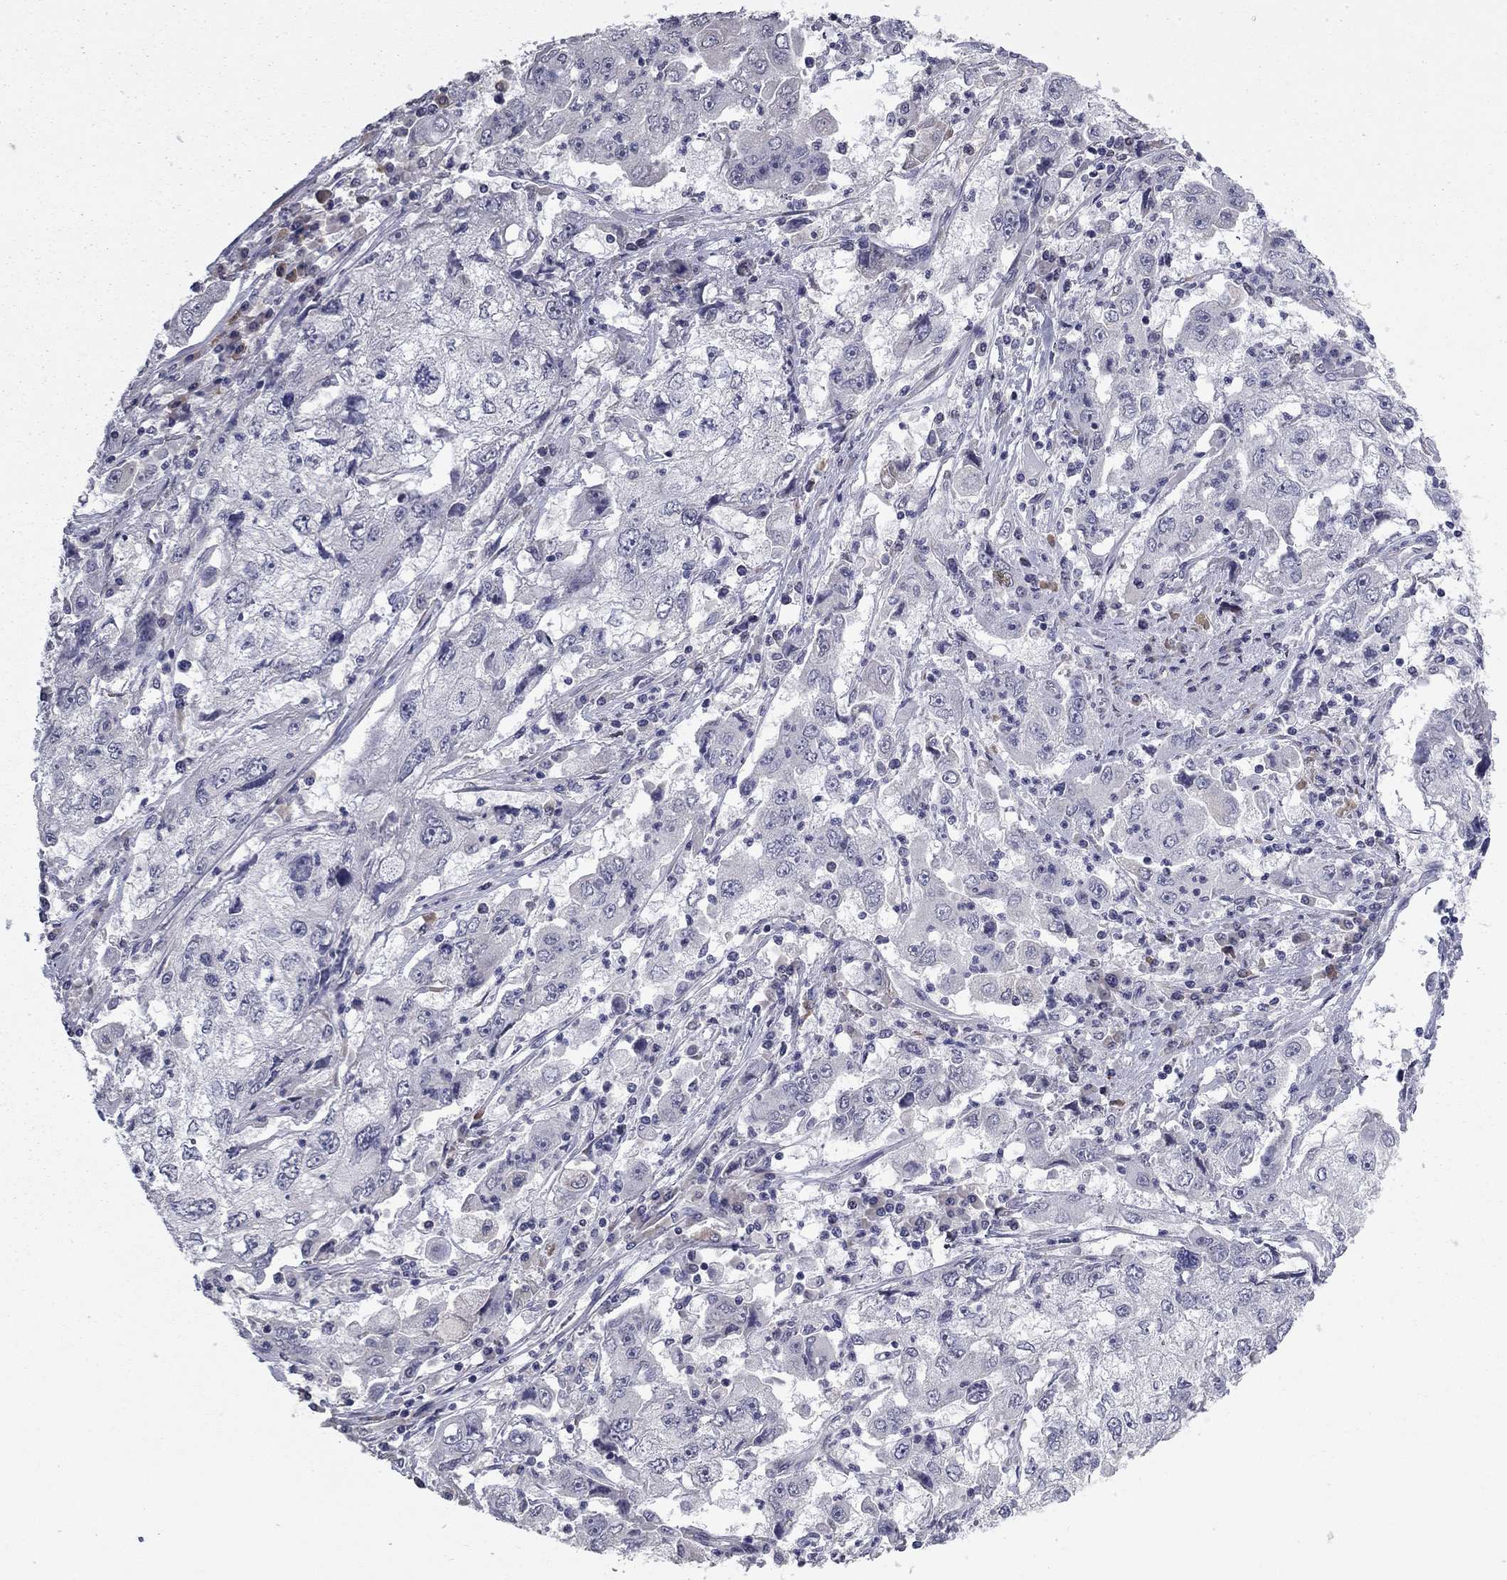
{"staining": {"intensity": "negative", "quantity": "none", "location": "none"}, "tissue": "cervical cancer", "cell_type": "Tumor cells", "image_type": "cancer", "snomed": [{"axis": "morphology", "description": "Squamous cell carcinoma, NOS"}, {"axis": "topography", "description": "Cervix"}], "caption": "Image shows no significant protein positivity in tumor cells of cervical cancer.", "gene": "PRRT2", "patient": {"sex": "female", "age": 36}}